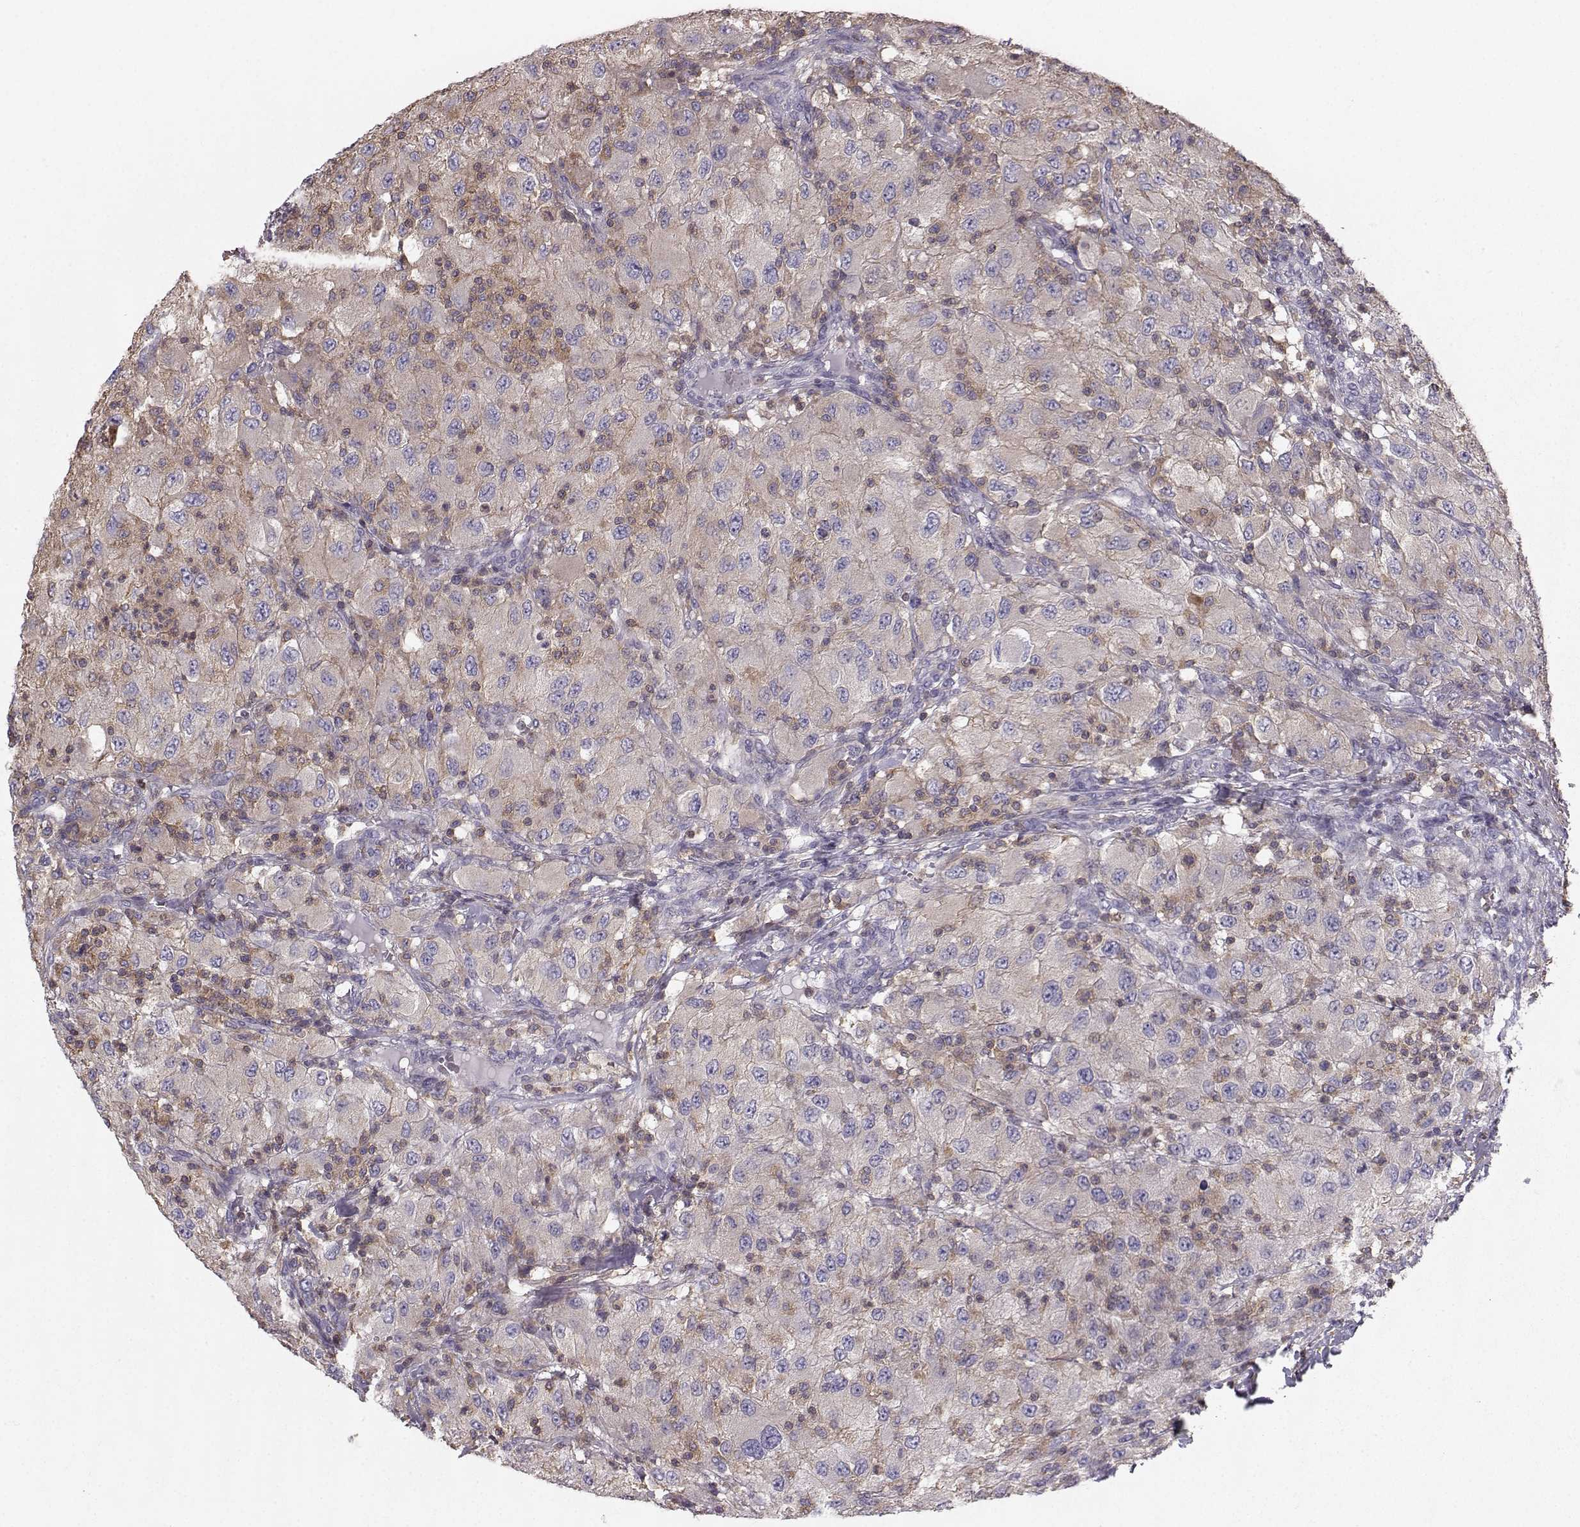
{"staining": {"intensity": "negative", "quantity": "none", "location": "none"}, "tissue": "renal cancer", "cell_type": "Tumor cells", "image_type": "cancer", "snomed": [{"axis": "morphology", "description": "Adenocarcinoma, NOS"}, {"axis": "topography", "description": "Kidney"}], "caption": "Immunohistochemical staining of renal cancer reveals no significant staining in tumor cells.", "gene": "ZBTB32", "patient": {"sex": "female", "age": 67}}